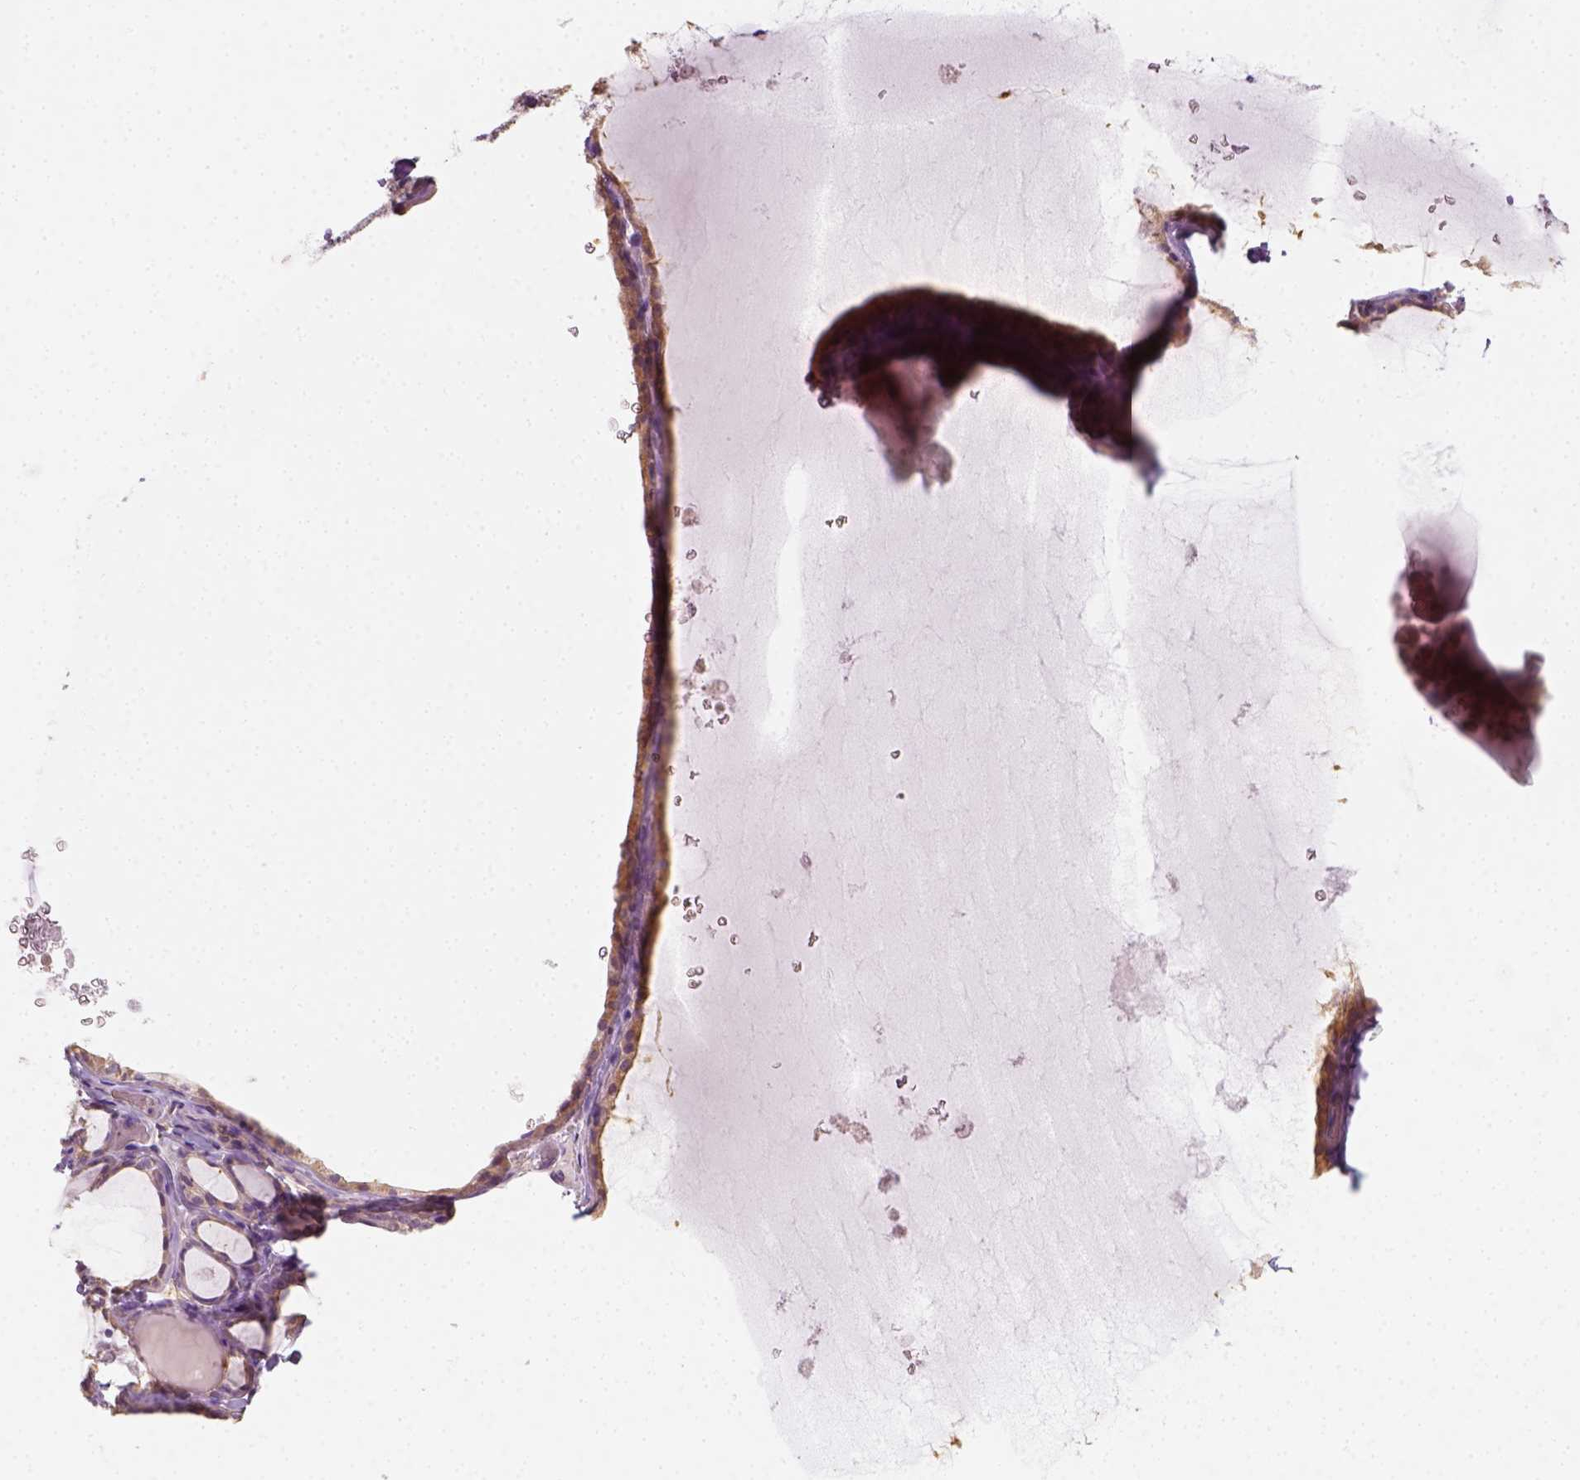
{"staining": {"intensity": "moderate", "quantity": "<25%", "location": "cytoplasmic/membranous"}, "tissue": "thyroid gland", "cell_type": "Glandular cells", "image_type": "normal", "snomed": [{"axis": "morphology", "description": "Normal tissue, NOS"}, {"axis": "topography", "description": "Thyroid gland"}], "caption": "Protein expression analysis of unremarkable thyroid gland shows moderate cytoplasmic/membranous expression in about <25% of glandular cells.", "gene": "EPHB1", "patient": {"sex": "female", "age": 56}}